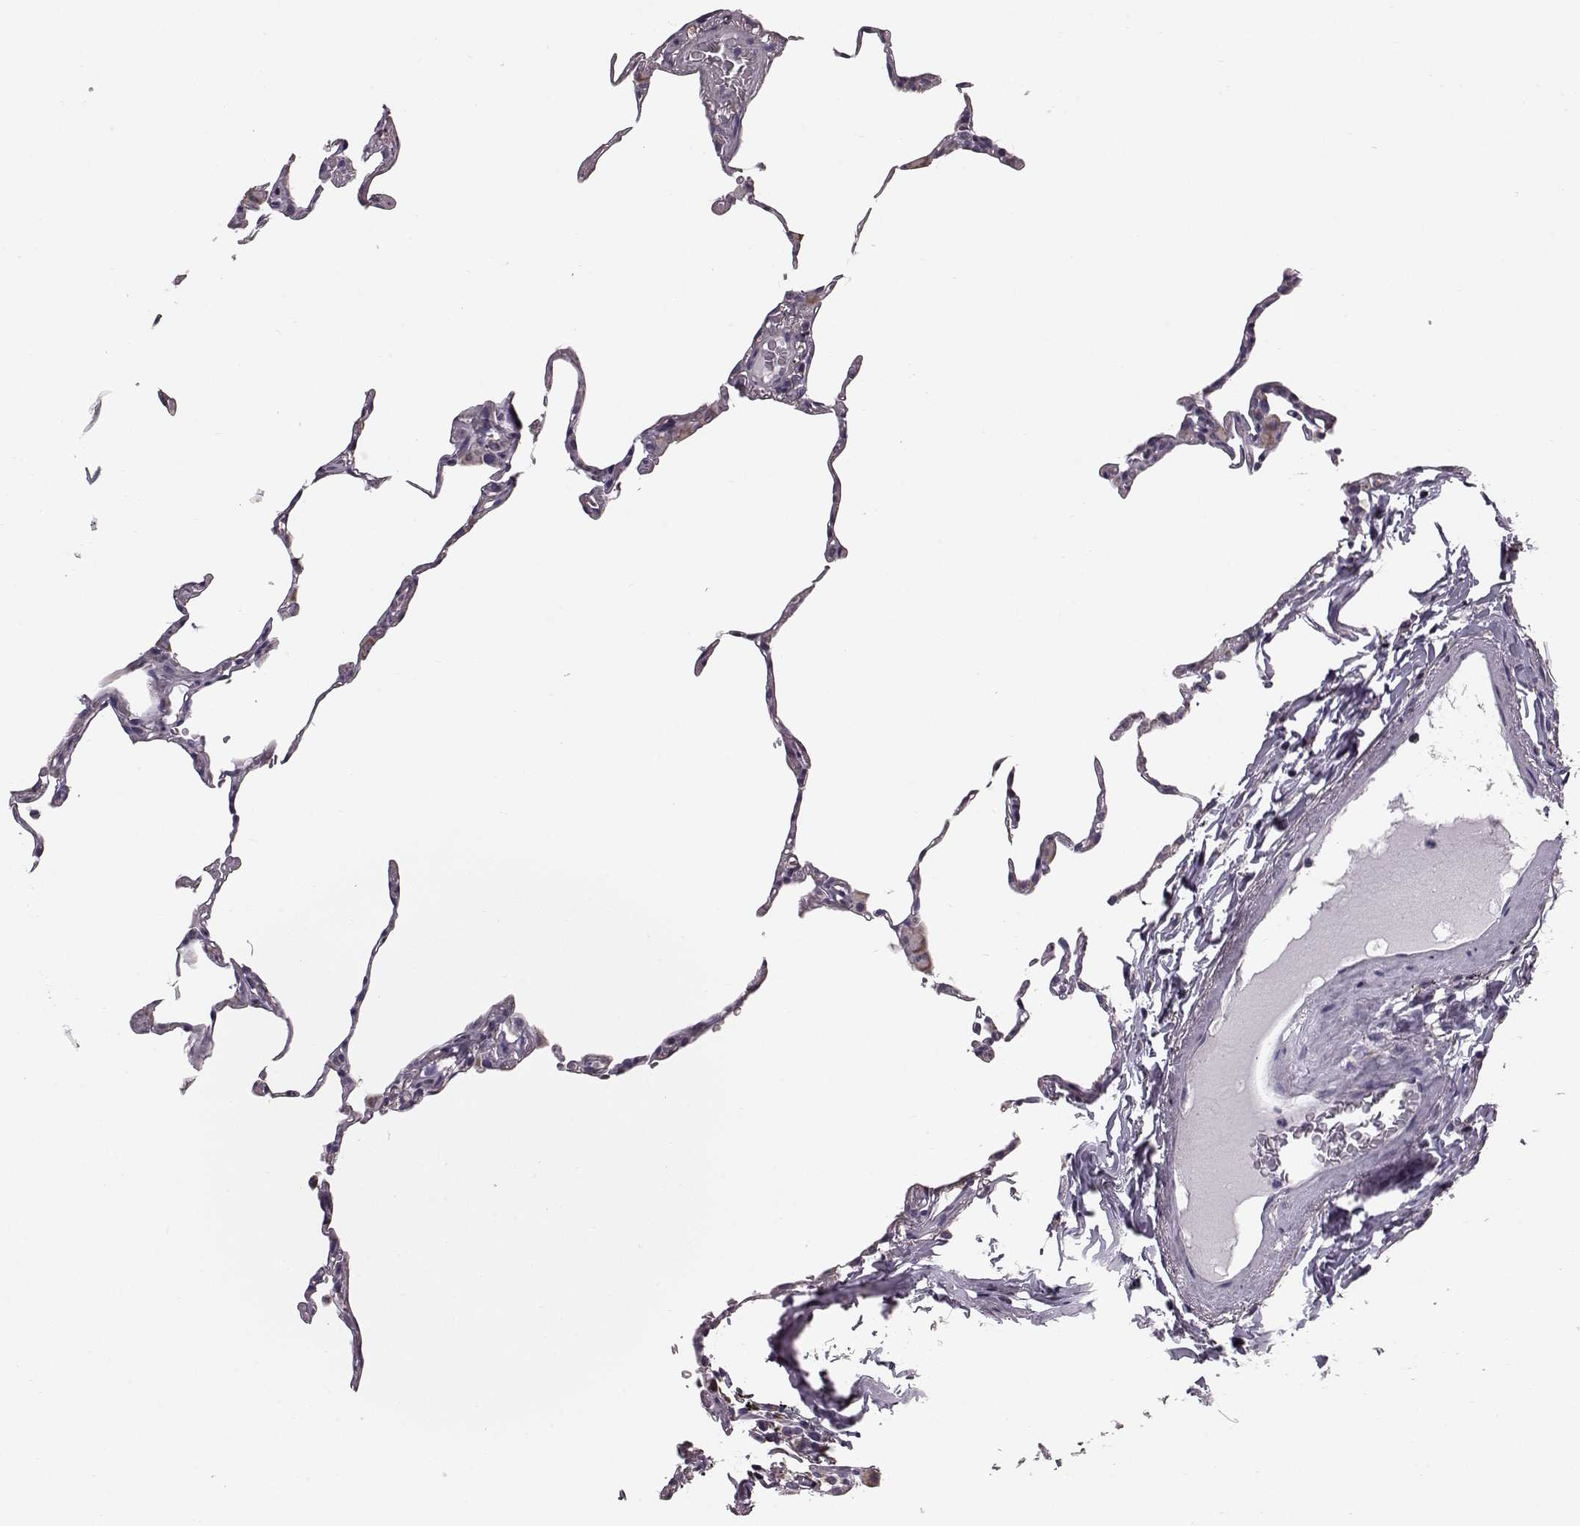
{"staining": {"intensity": "negative", "quantity": "none", "location": "none"}, "tissue": "lung", "cell_type": "Alveolar cells", "image_type": "normal", "snomed": [{"axis": "morphology", "description": "Normal tissue, NOS"}, {"axis": "topography", "description": "Lung"}], "caption": "This image is of normal lung stained with immunohistochemistry (IHC) to label a protein in brown with the nuclei are counter-stained blue. There is no expression in alveolar cells. Brightfield microscopy of immunohistochemistry stained with DAB (3,3'-diaminobenzidine) (brown) and hematoxylin (blue), captured at high magnification.", "gene": "FAM8A1", "patient": {"sex": "female", "age": 57}}